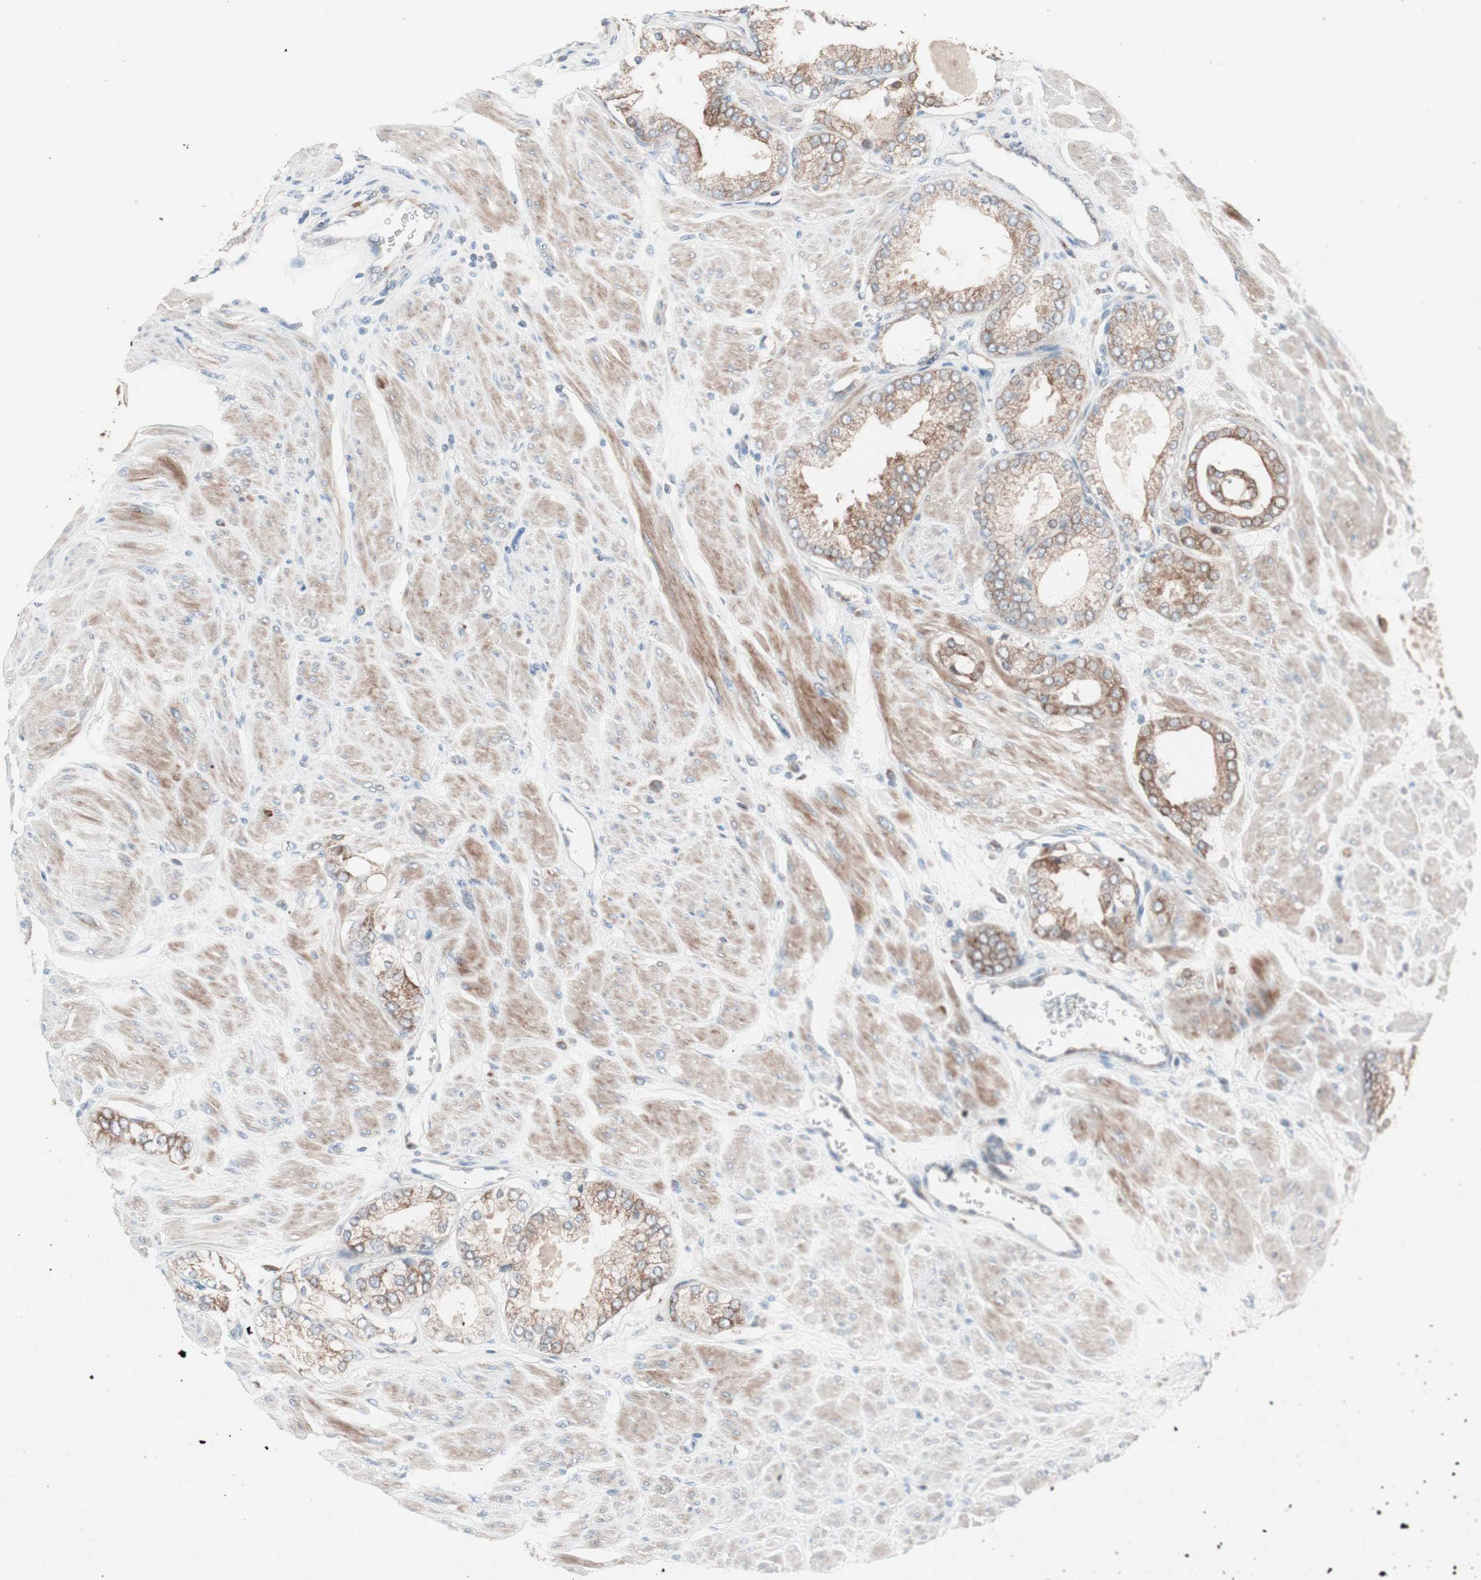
{"staining": {"intensity": "moderate", "quantity": ">75%", "location": "cytoplasmic/membranous"}, "tissue": "prostate cancer", "cell_type": "Tumor cells", "image_type": "cancer", "snomed": [{"axis": "morphology", "description": "Adenocarcinoma, High grade"}, {"axis": "topography", "description": "Prostate"}], "caption": "Immunohistochemistry (IHC) image of adenocarcinoma (high-grade) (prostate) stained for a protein (brown), which demonstrates medium levels of moderate cytoplasmic/membranous staining in about >75% of tumor cells.", "gene": "FAAH", "patient": {"sex": "male", "age": 61}}